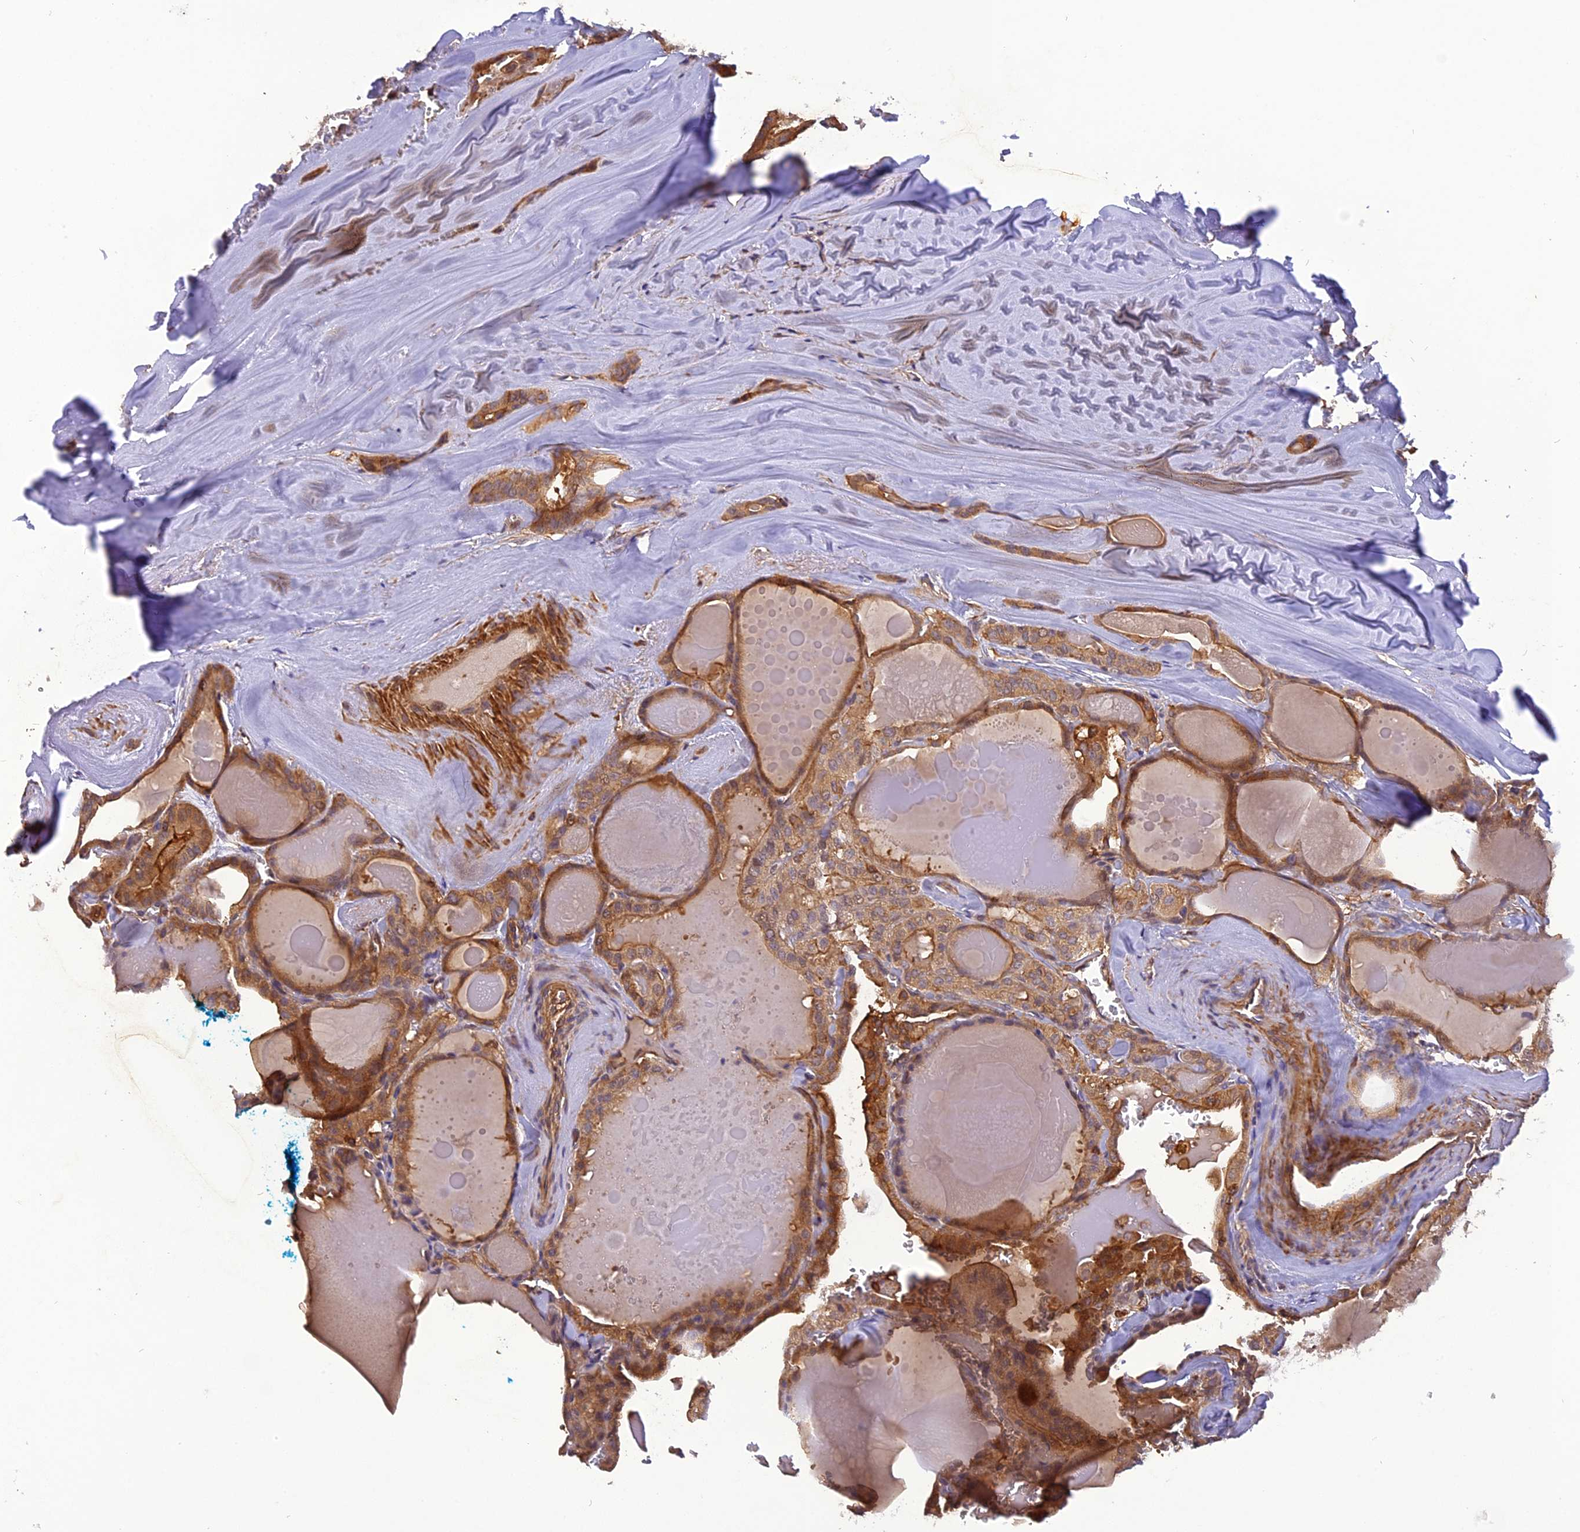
{"staining": {"intensity": "moderate", "quantity": ">75%", "location": "cytoplasmic/membranous"}, "tissue": "thyroid cancer", "cell_type": "Tumor cells", "image_type": "cancer", "snomed": [{"axis": "morphology", "description": "Papillary adenocarcinoma, NOS"}, {"axis": "topography", "description": "Thyroid gland"}], "caption": "Tumor cells demonstrate medium levels of moderate cytoplasmic/membranous expression in approximately >75% of cells in human papillary adenocarcinoma (thyroid). (DAB (3,3'-diaminobenzidine) IHC with brightfield microscopy, high magnification).", "gene": "STOML1", "patient": {"sex": "male", "age": 52}}